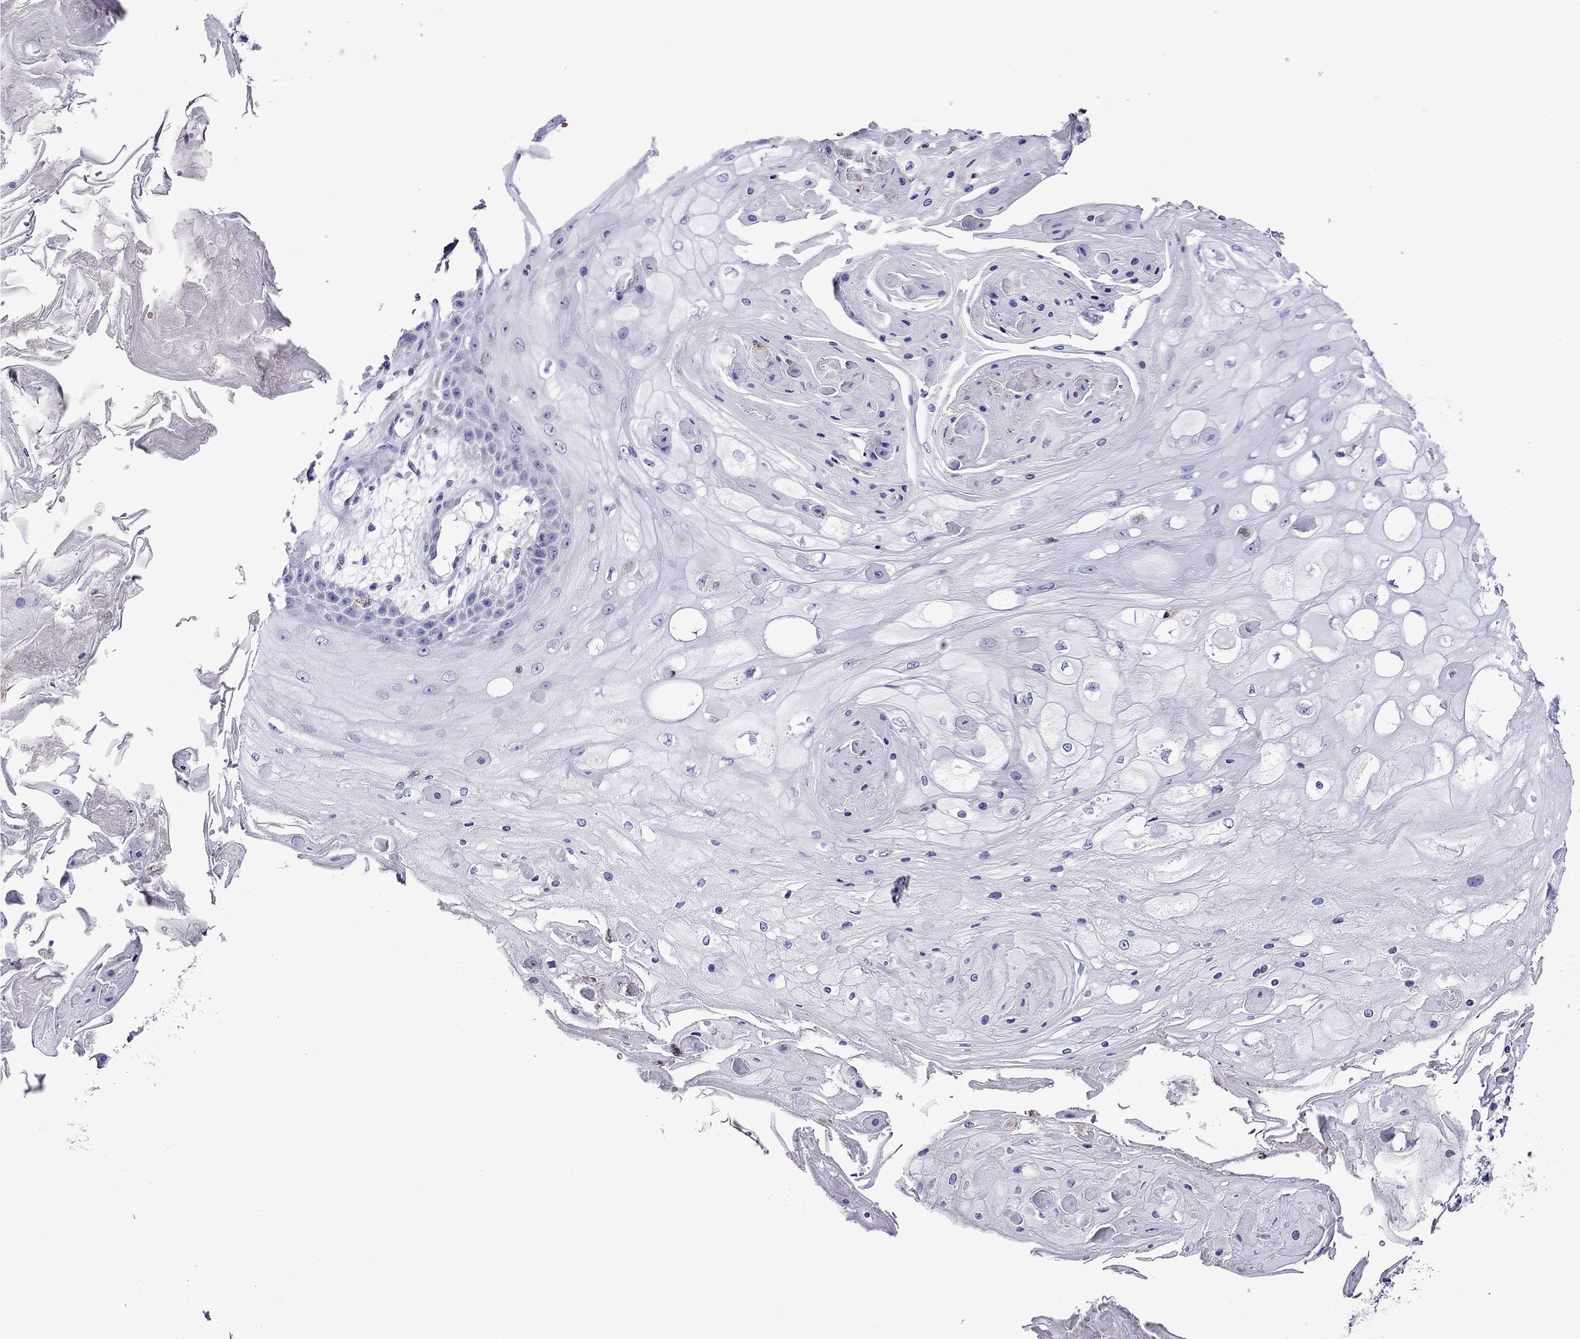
{"staining": {"intensity": "negative", "quantity": "none", "location": "none"}, "tissue": "skin cancer", "cell_type": "Tumor cells", "image_type": "cancer", "snomed": [{"axis": "morphology", "description": "Squamous cell carcinoma, NOS"}, {"axis": "topography", "description": "Skin"}], "caption": "Immunohistochemistry histopathology image of human squamous cell carcinoma (skin) stained for a protein (brown), which reveals no positivity in tumor cells.", "gene": "SCG2", "patient": {"sex": "male", "age": 70}}